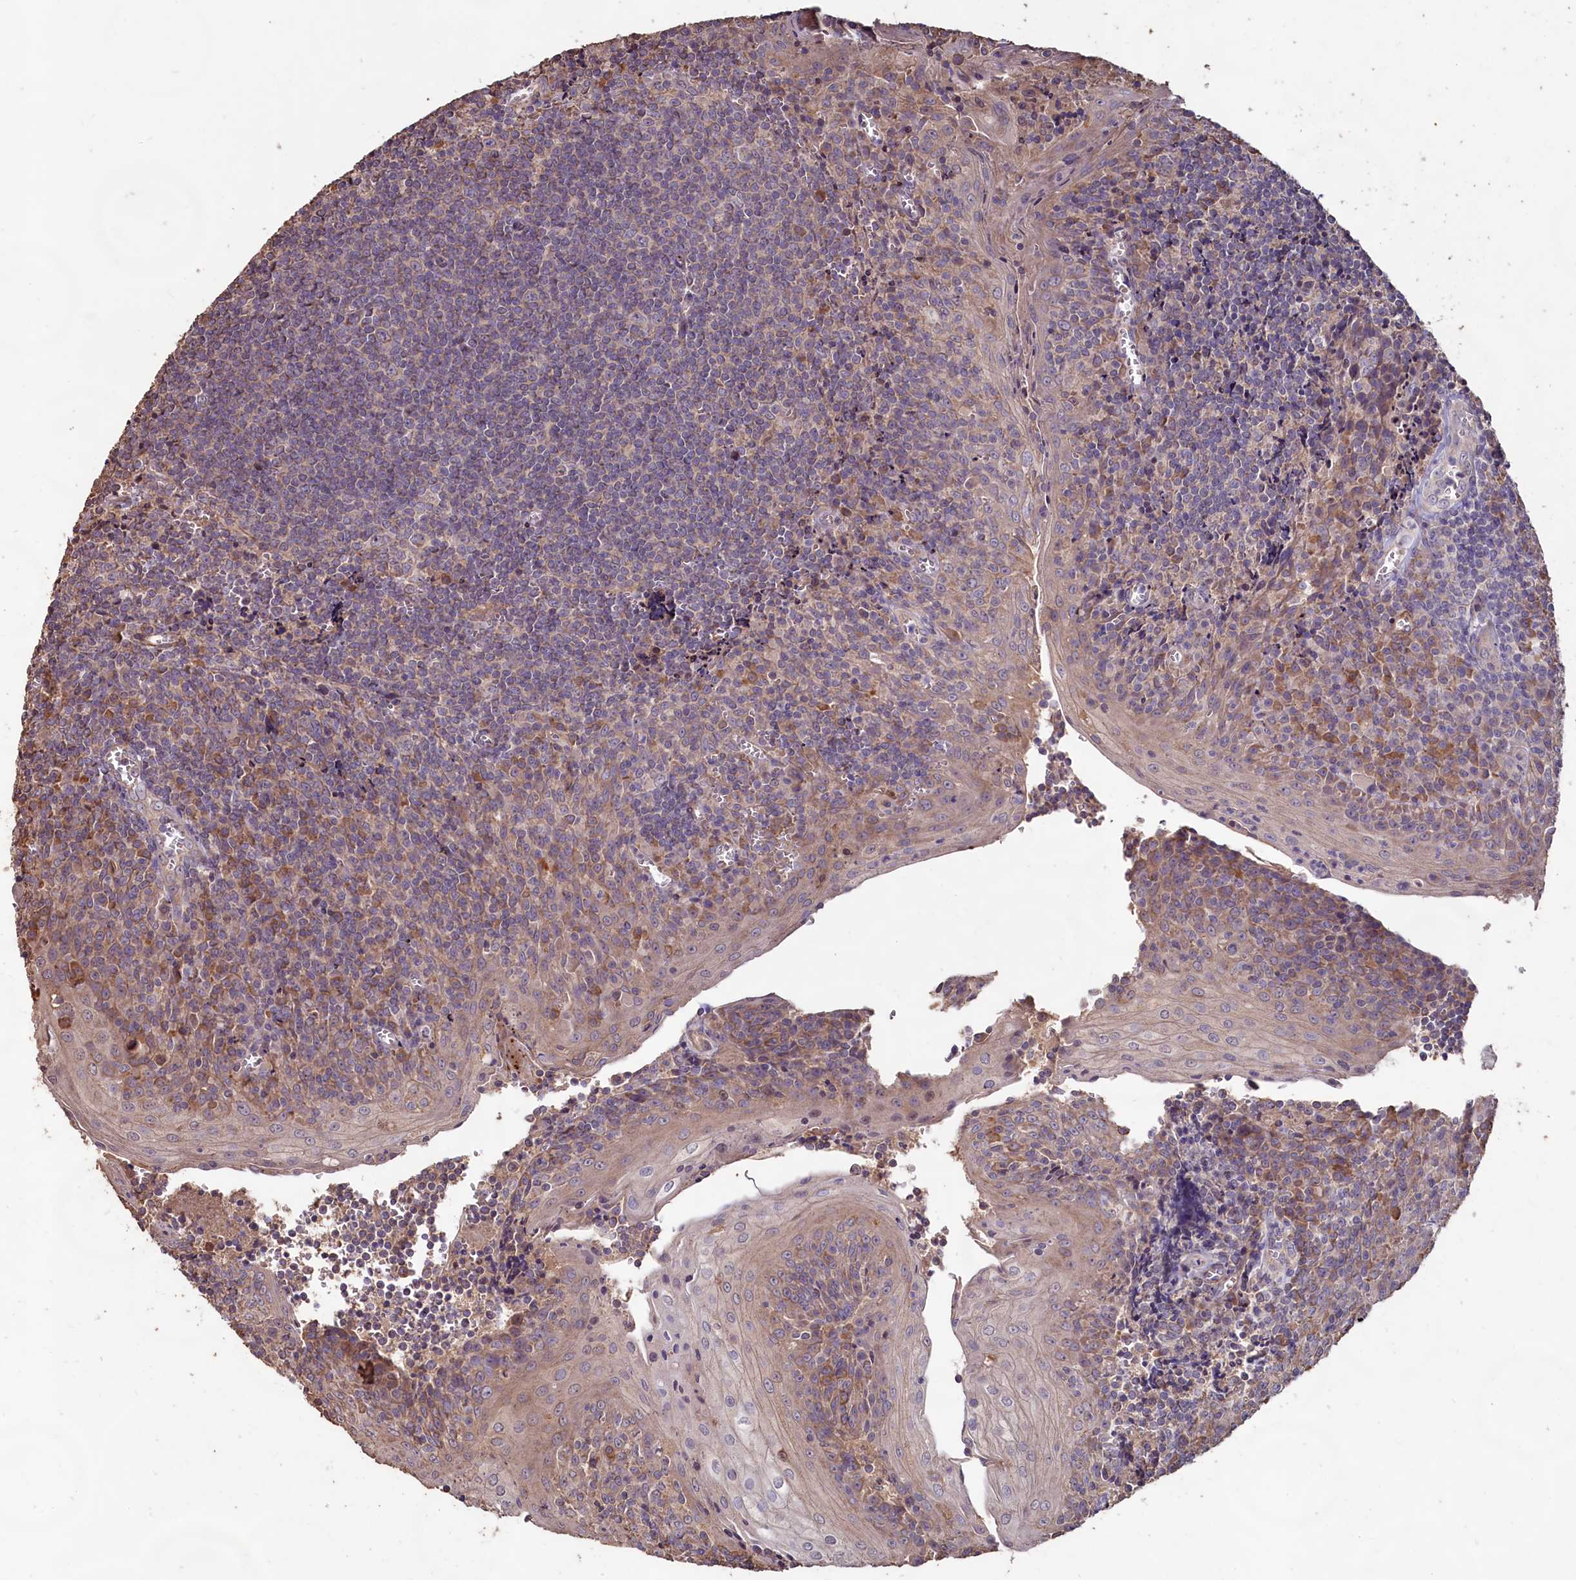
{"staining": {"intensity": "moderate", "quantity": "<25%", "location": "cytoplasmic/membranous"}, "tissue": "tonsil", "cell_type": "Germinal center cells", "image_type": "normal", "snomed": [{"axis": "morphology", "description": "Normal tissue, NOS"}, {"axis": "topography", "description": "Tonsil"}], "caption": "An image of human tonsil stained for a protein shows moderate cytoplasmic/membranous brown staining in germinal center cells.", "gene": "FUNDC1", "patient": {"sex": "male", "age": 27}}